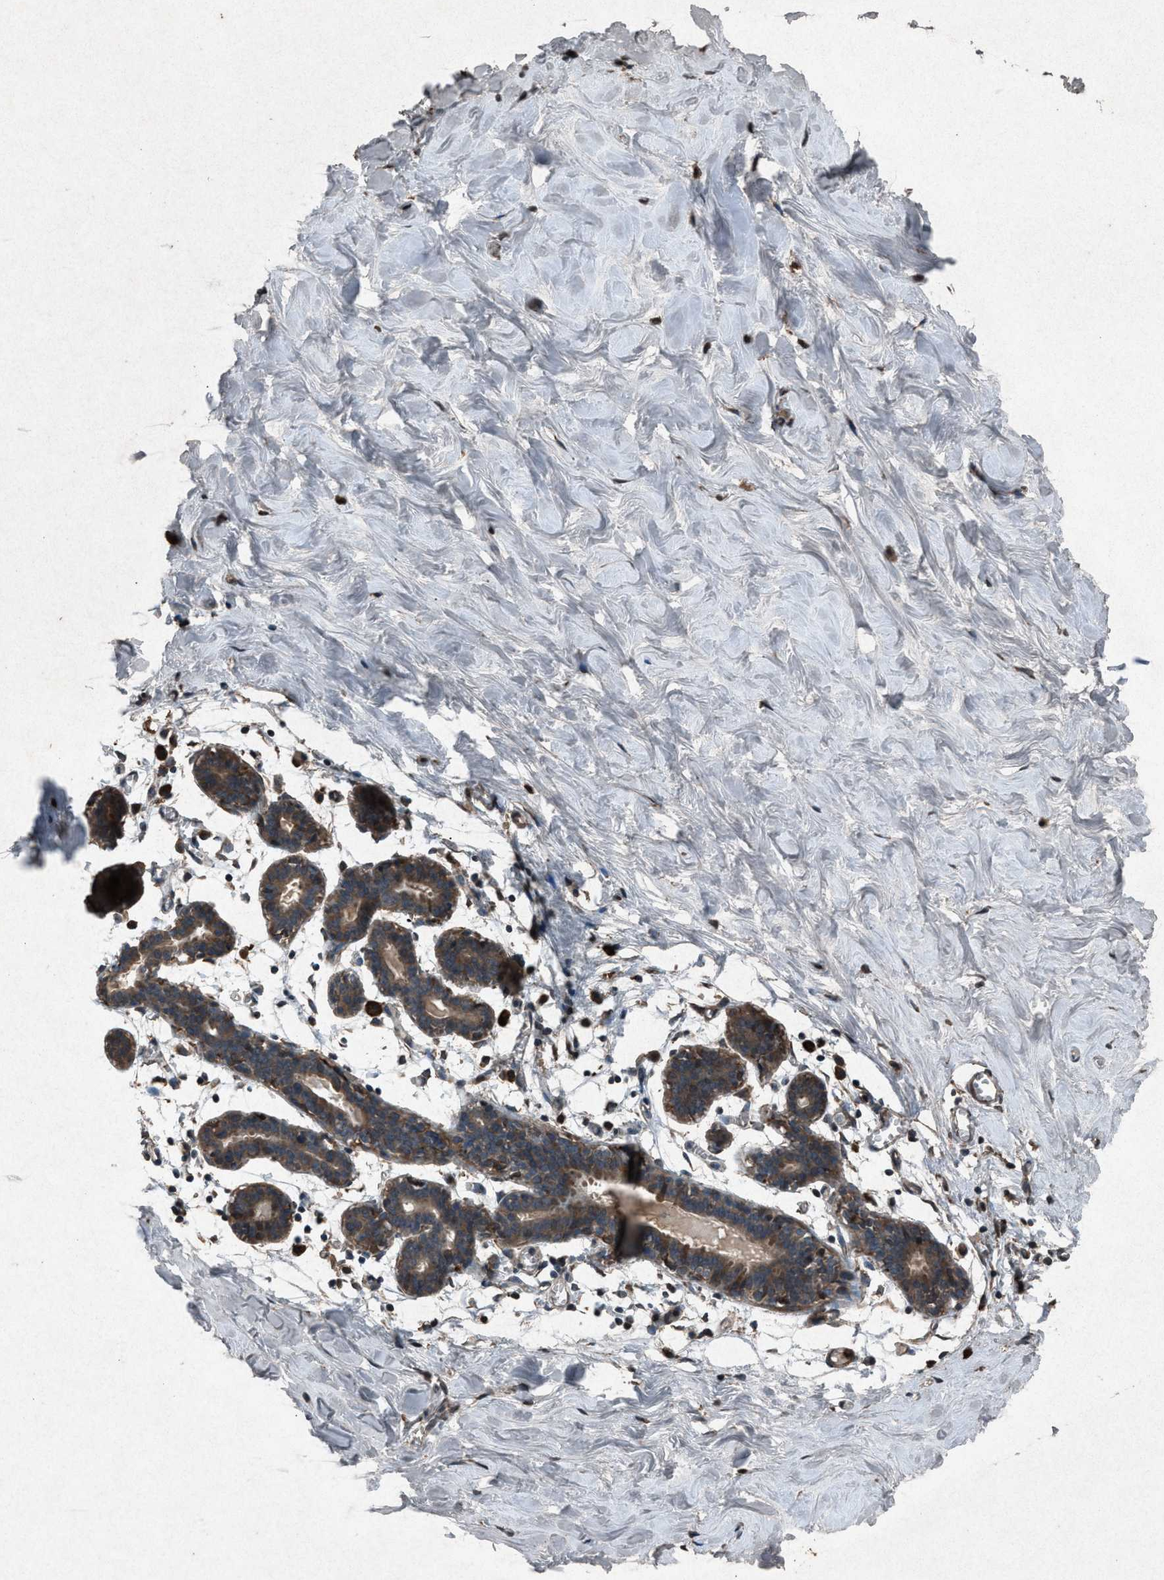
{"staining": {"intensity": "moderate", "quantity": ">75%", "location": "cytoplasmic/membranous"}, "tissue": "breast", "cell_type": "Glandular cells", "image_type": "normal", "snomed": [{"axis": "morphology", "description": "Normal tissue, NOS"}, {"axis": "topography", "description": "Breast"}], "caption": "Immunohistochemical staining of unremarkable breast reveals medium levels of moderate cytoplasmic/membranous positivity in approximately >75% of glandular cells. Nuclei are stained in blue.", "gene": "CALR", "patient": {"sex": "female", "age": 27}}